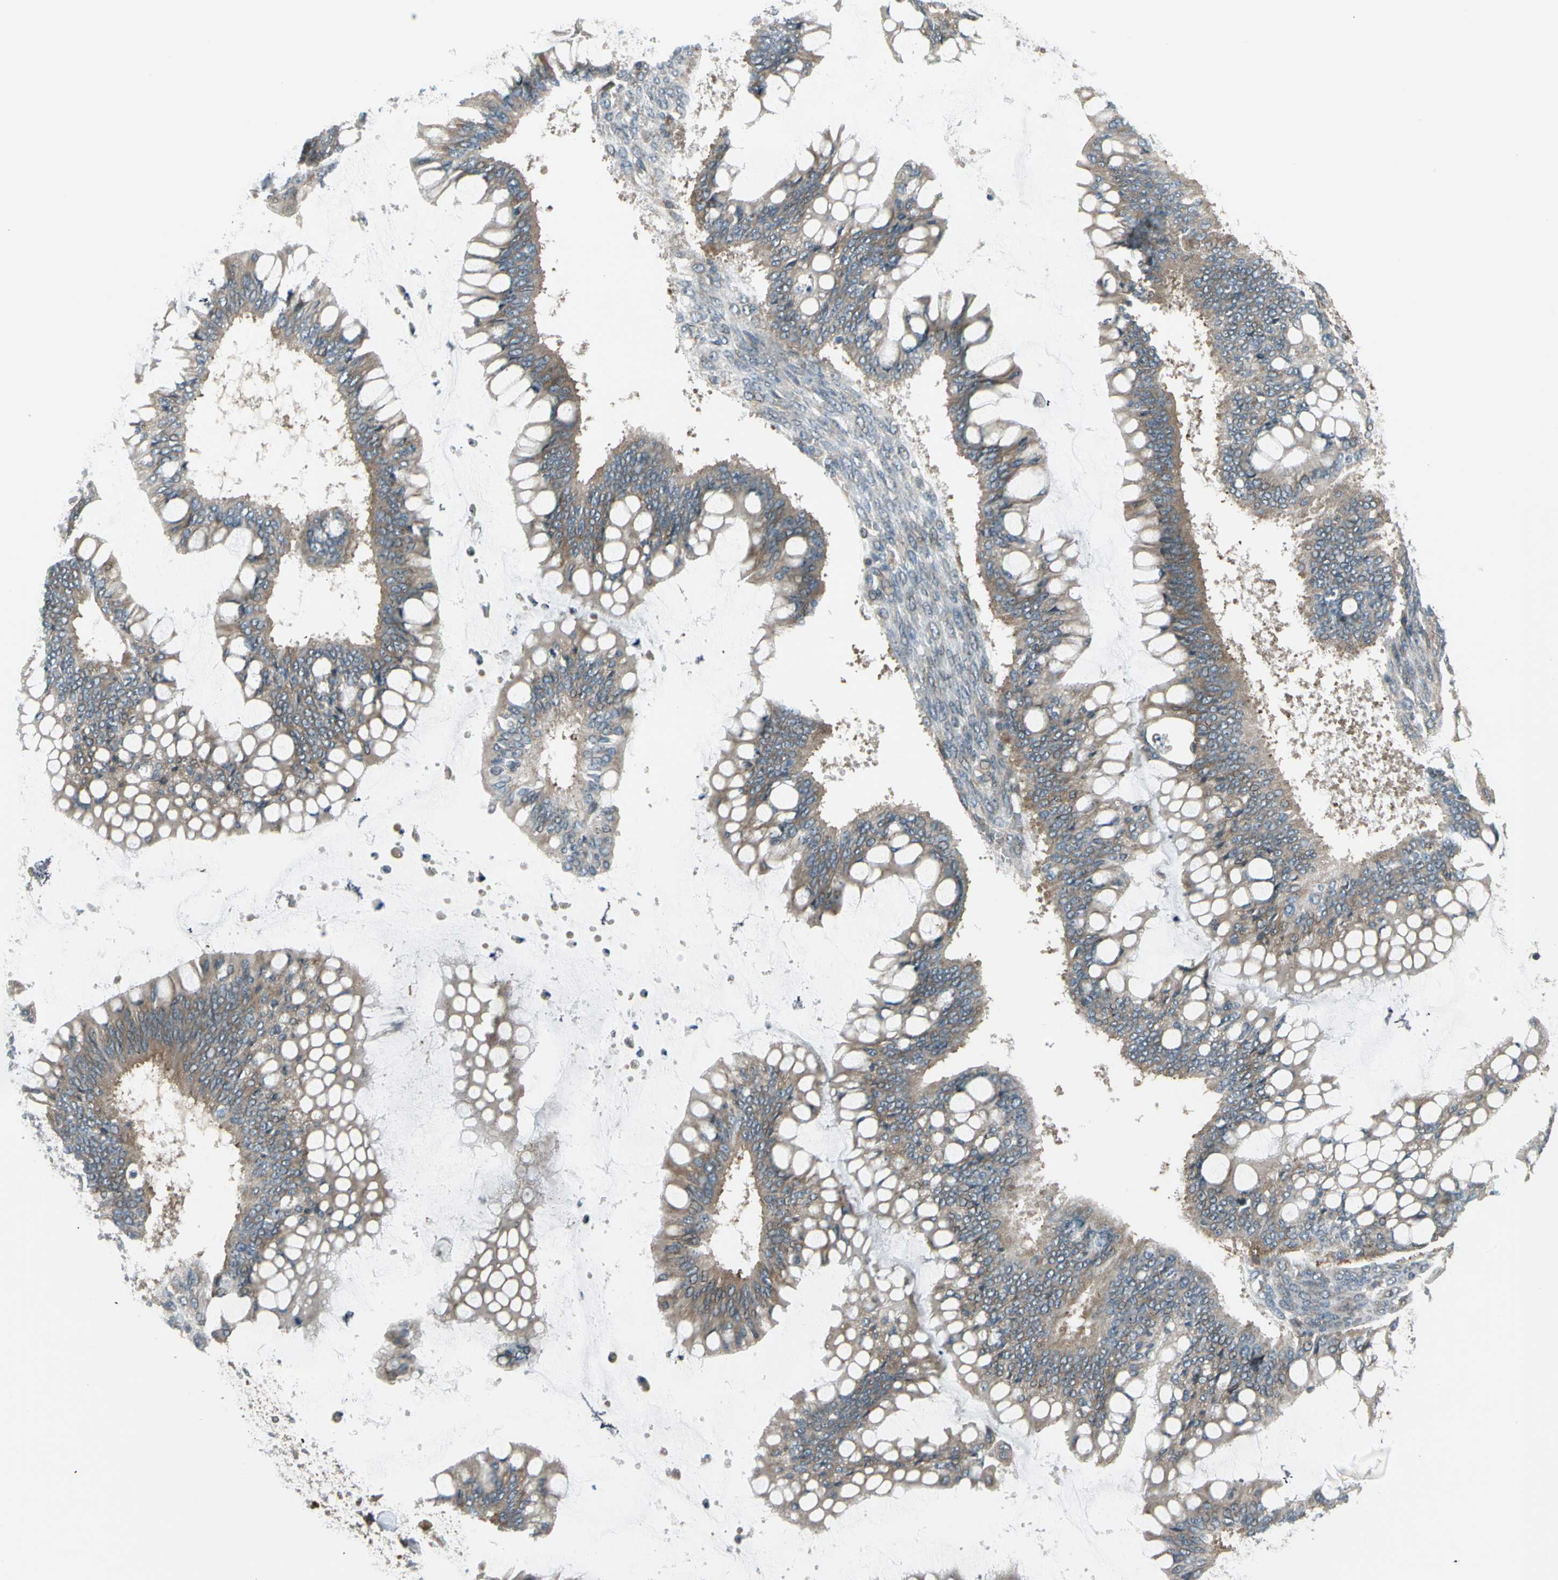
{"staining": {"intensity": "weak", "quantity": ">75%", "location": "cytoplasmic/membranous"}, "tissue": "ovarian cancer", "cell_type": "Tumor cells", "image_type": "cancer", "snomed": [{"axis": "morphology", "description": "Cystadenocarcinoma, mucinous, NOS"}, {"axis": "topography", "description": "Ovary"}], "caption": "IHC histopathology image of human mucinous cystadenocarcinoma (ovarian) stained for a protein (brown), which demonstrates low levels of weak cytoplasmic/membranous positivity in about >75% of tumor cells.", "gene": "TRIO", "patient": {"sex": "female", "age": 73}}